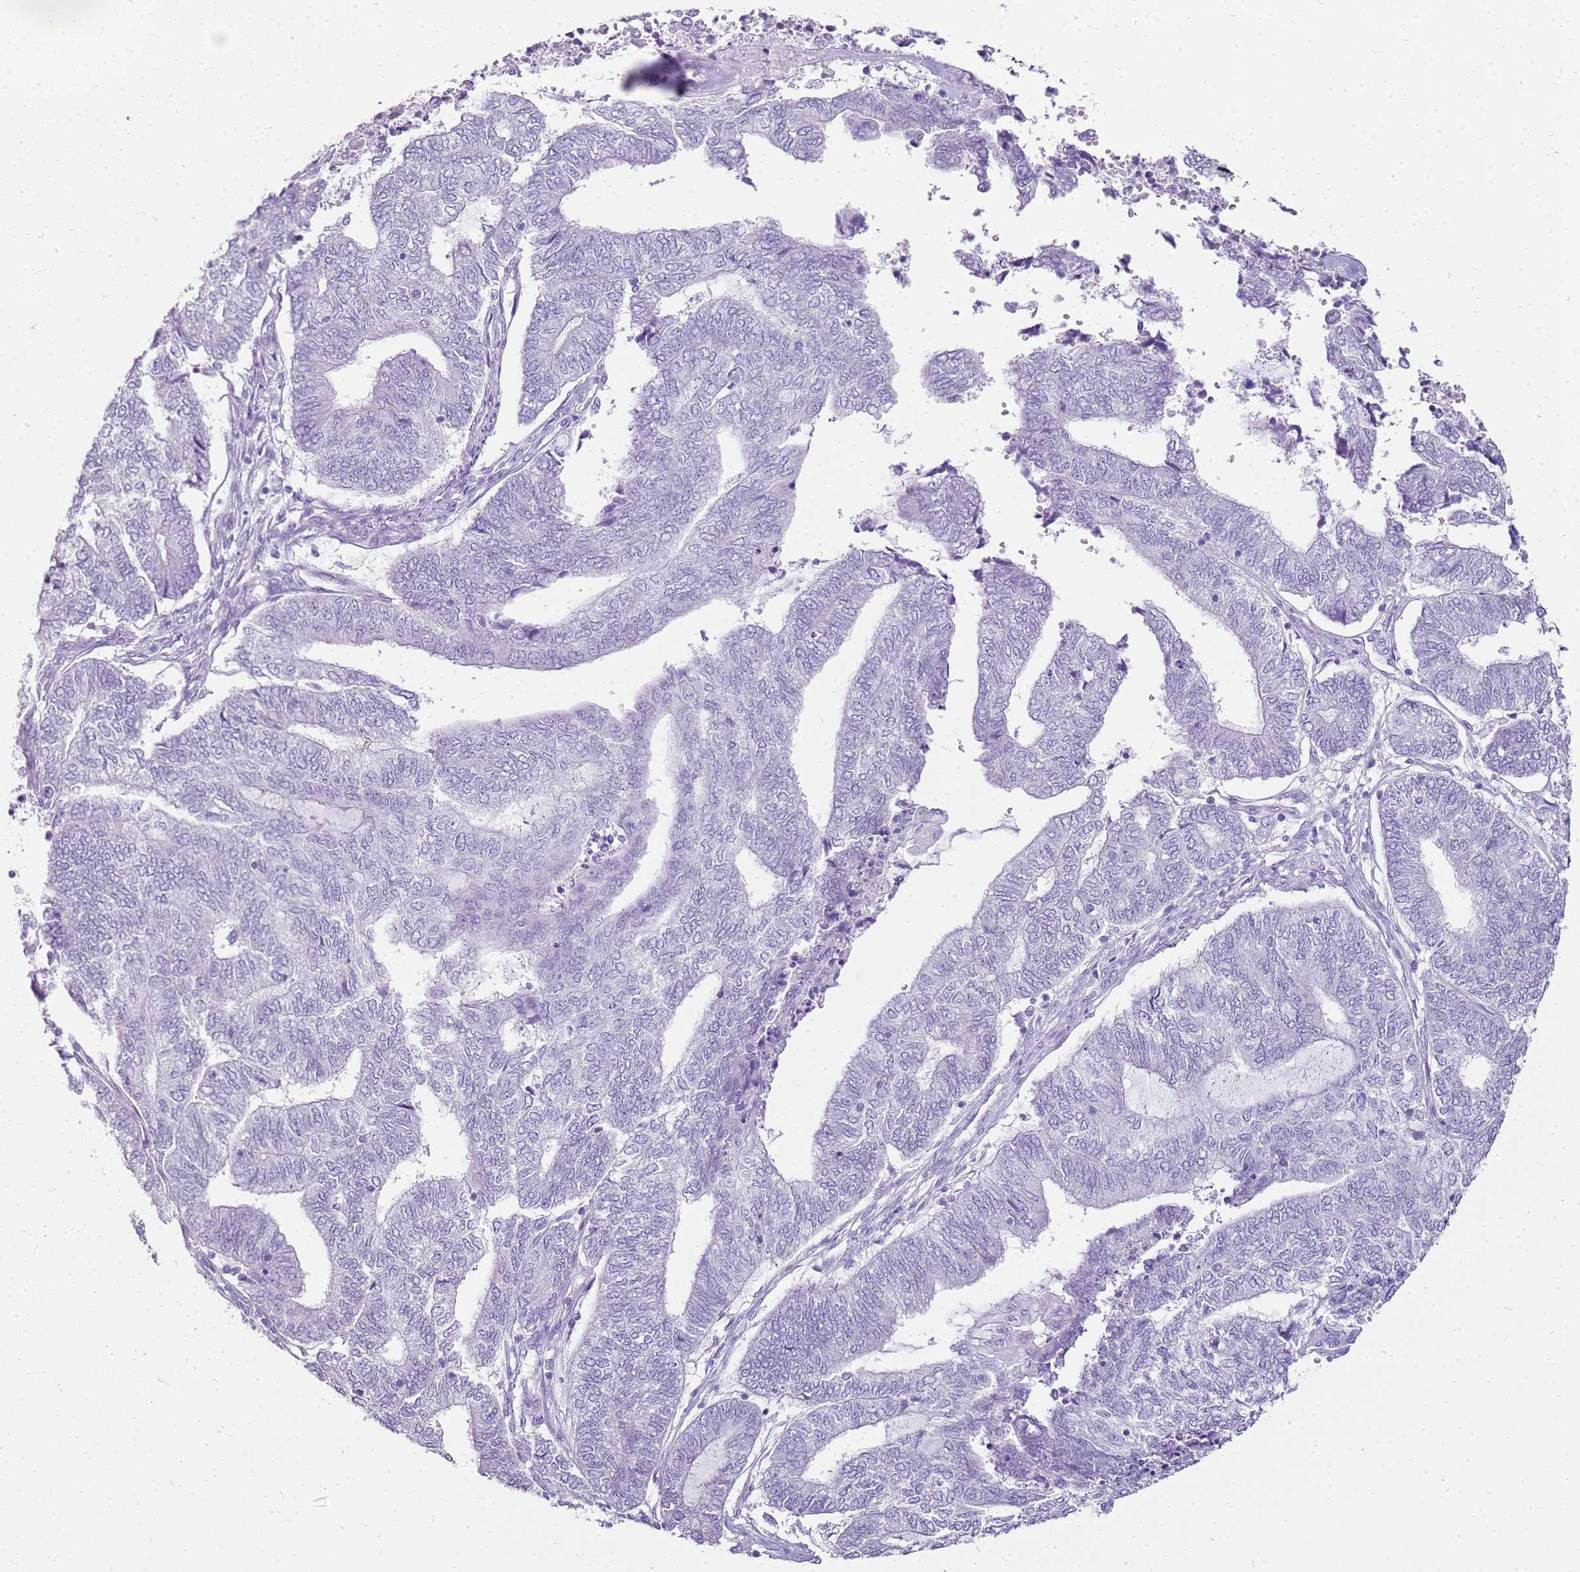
{"staining": {"intensity": "negative", "quantity": "none", "location": "none"}, "tissue": "endometrial cancer", "cell_type": "Tumor cells", "image_type": "cancer", "snomed": [{"axis": "morphology", "description": "Adenocarcinoma, NOS"}, {"axis": "topography", "description": "Uterus"}, {"axis": "topography", "description": "Endometrium"}], "caption": "The histopathology image reveals no staining of tumor cells in endometrial cancer (adenocarcinoma).", "gene": "SULT1E1", "patient": {"sex": "female", "age": 70}}